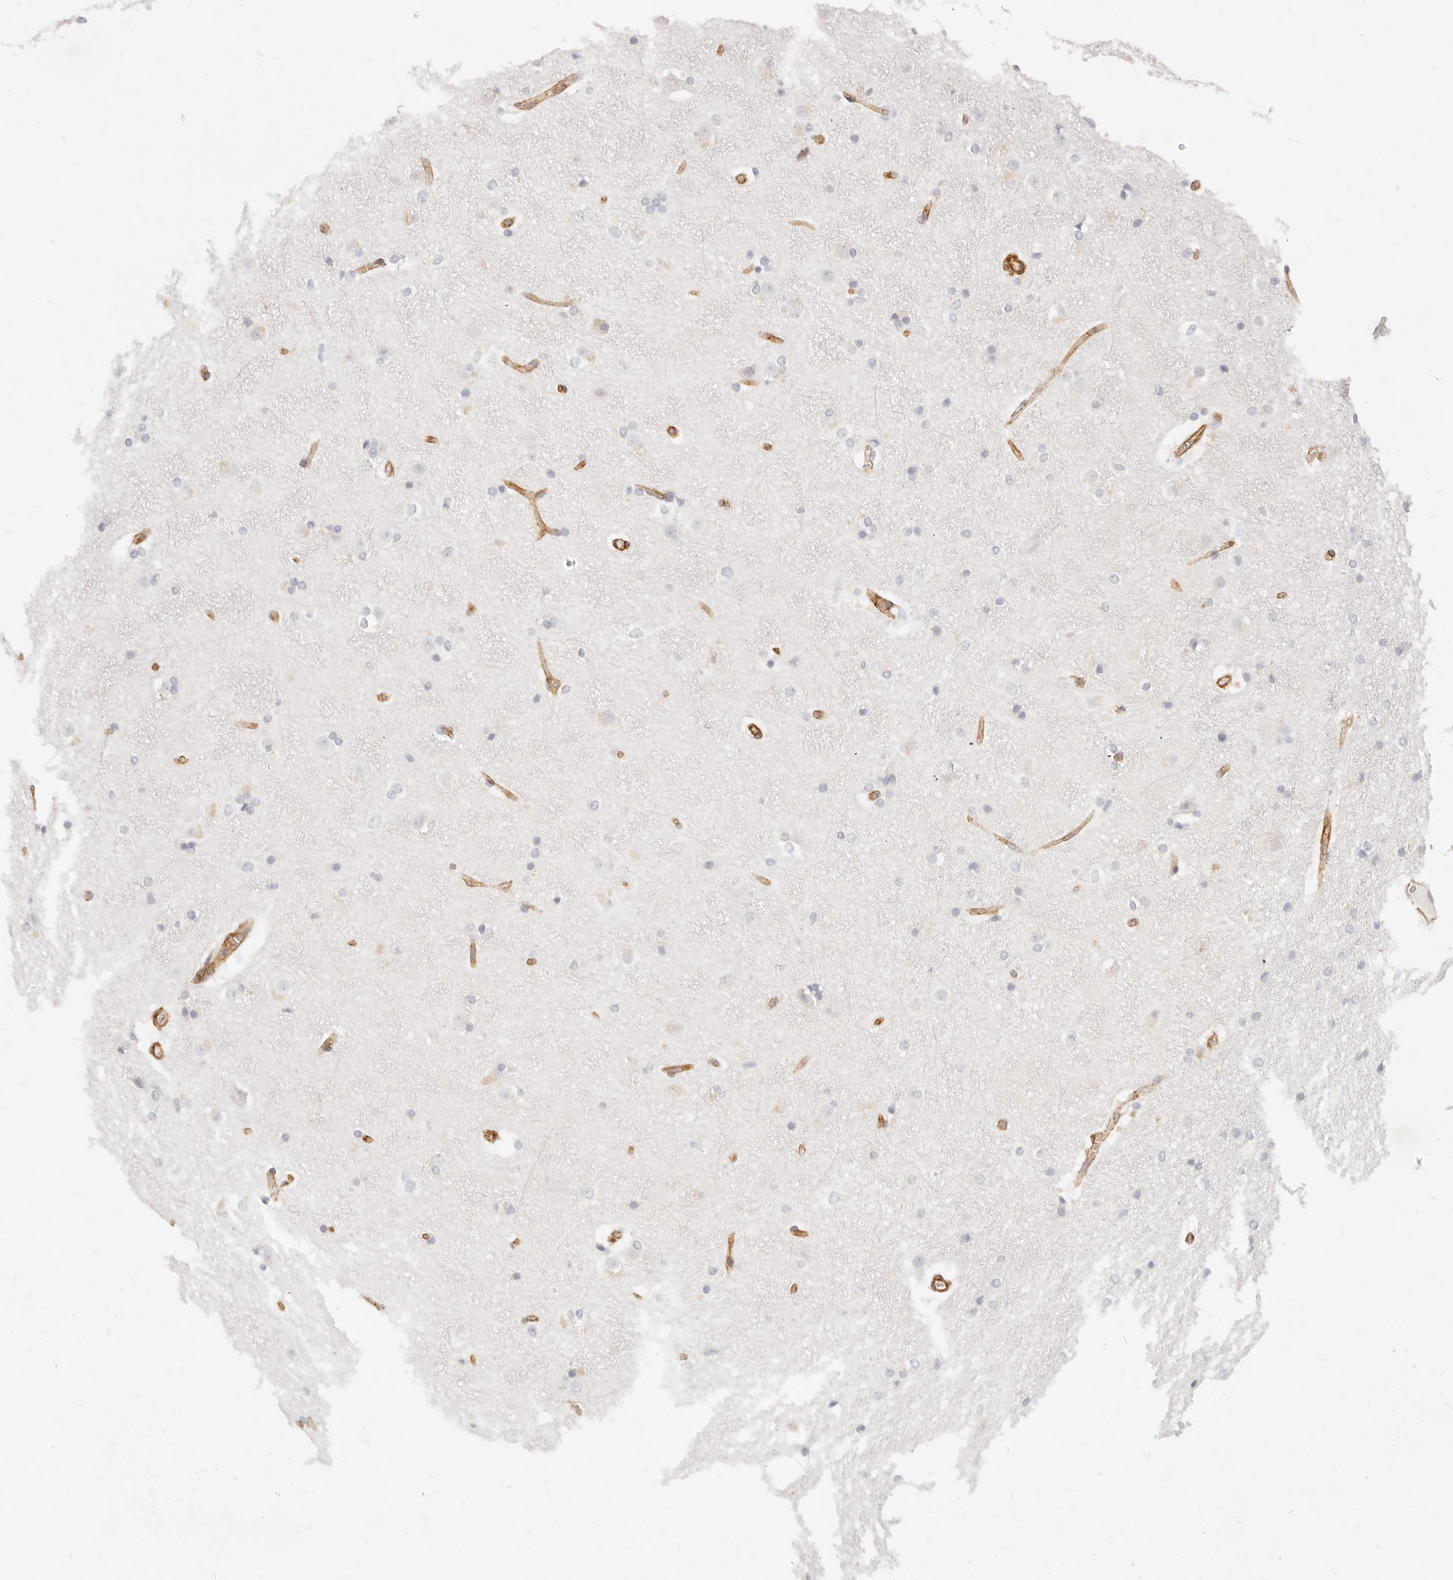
{"staining": {"intensity": "negative", "quantity": "none", "location": "none"}, "tissue": "caudate", "cell_type": "Glial cells", "image_type": "normal", "snomed": [{"axis": "morphology", "description": "Normal tissue, NOS"}, {"axis": "topography", "description": "Lateral ventricle wall"}], "caption": "The histopathology image shows no significant staining in glial cells of caudate. (Immunohistochemistry (ihc), brightfield microscopy, high magnification).", "gene": "NUS1", "patient": {"sex": "female", "age": 19}}